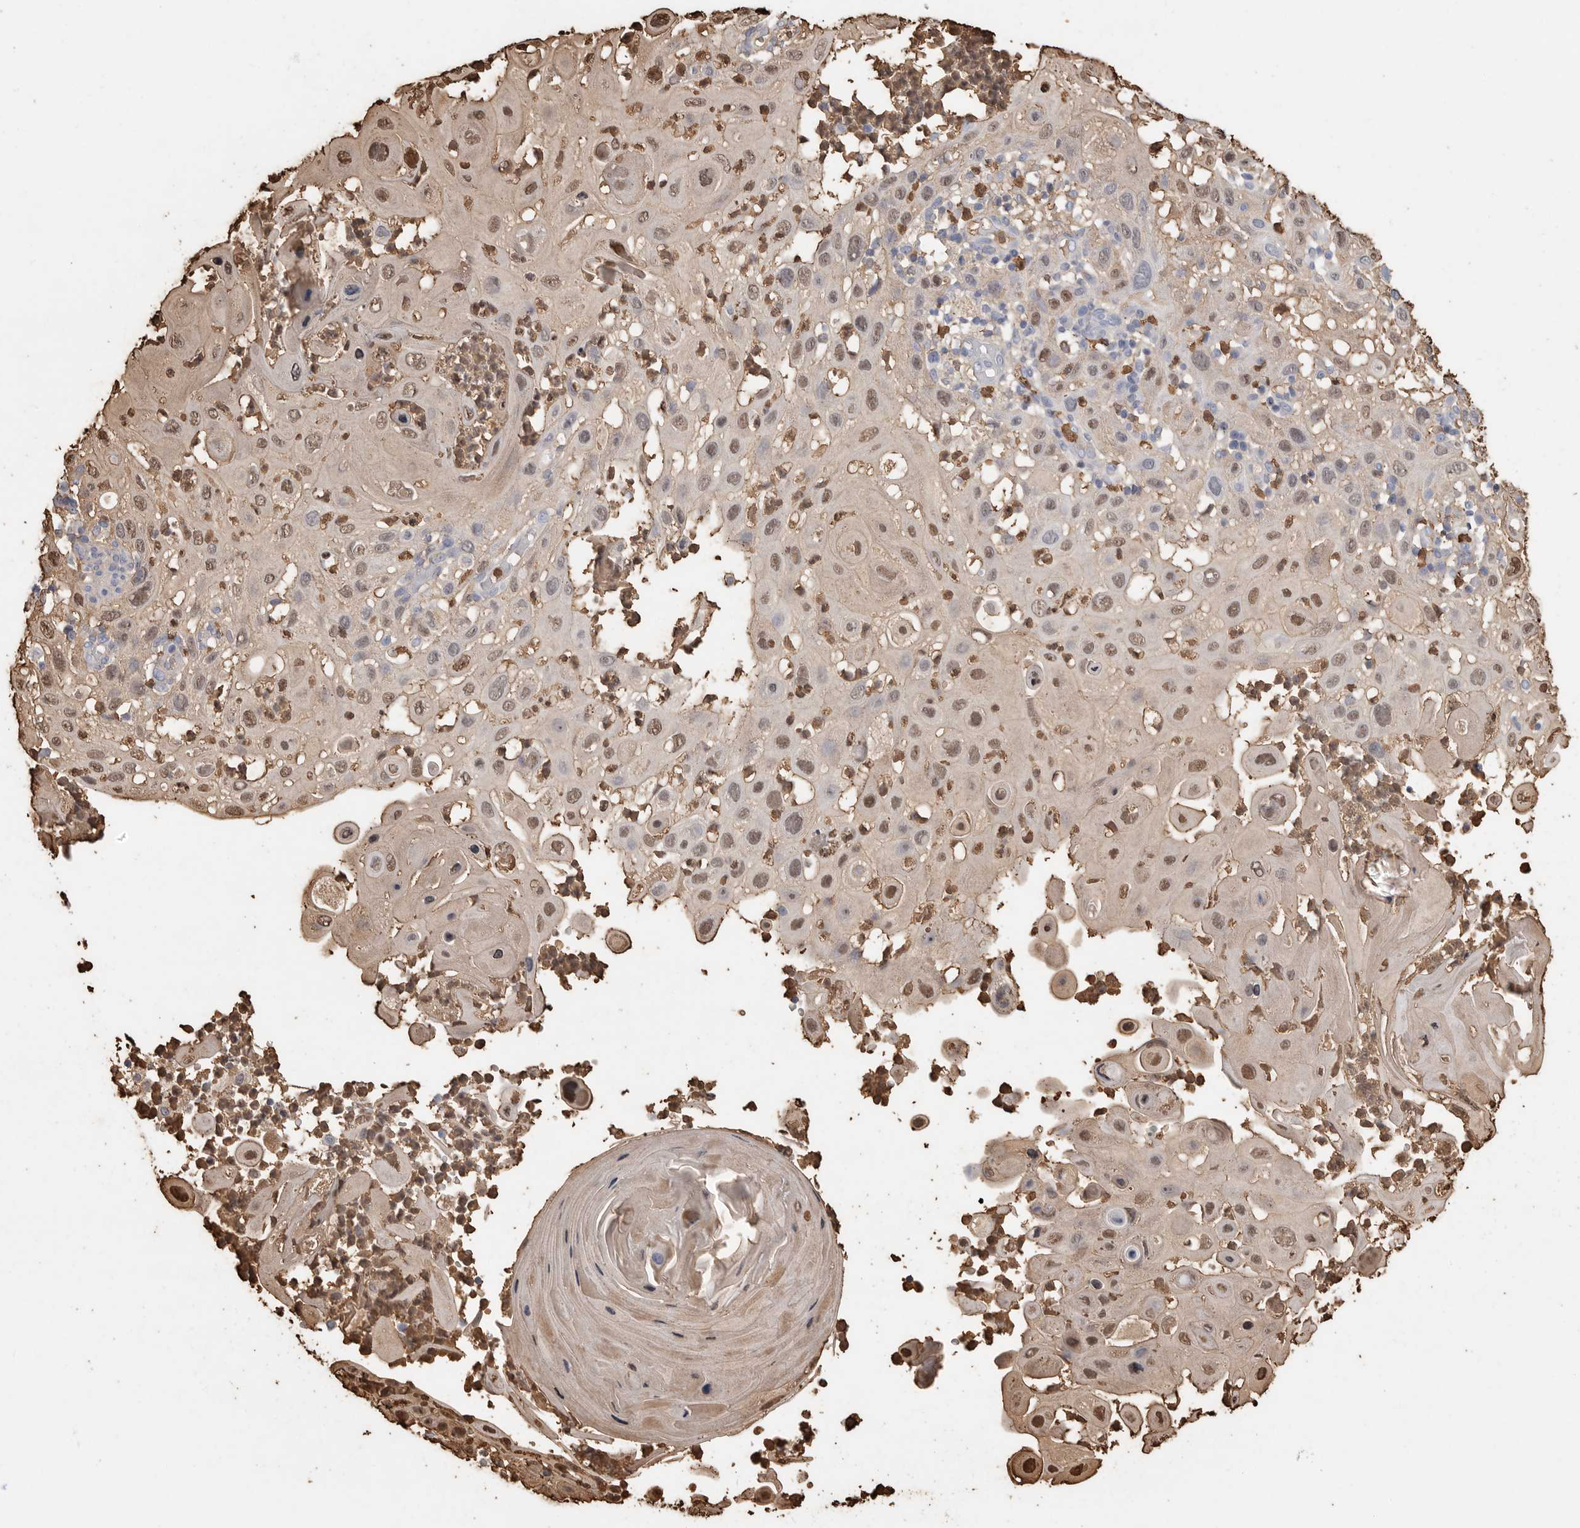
{"staining": {"intensity": "moderate", "quantity": ">75%", "location": "nuclear"}, "tissue": "skin cancer", "cell_type": "Tumor cells", "image_type": "cancer", "snomed": [{"axis": "morphology", "description": "Normal tissue, NOS"}, {"axis": "morphology", "description": "Squamous cell carcinoma, NOS"}, {"axis": "topography", "description": "Skin"}], "caption": "Moderate nuclear positivity for a protein is appreciated in approximately >75% of tumor cells of squamous cell carcinoma (skin) using immunohistochemistry (IHC).", "gene": "CYB561D1", "patient": {"sex": "female", "age": 96}}